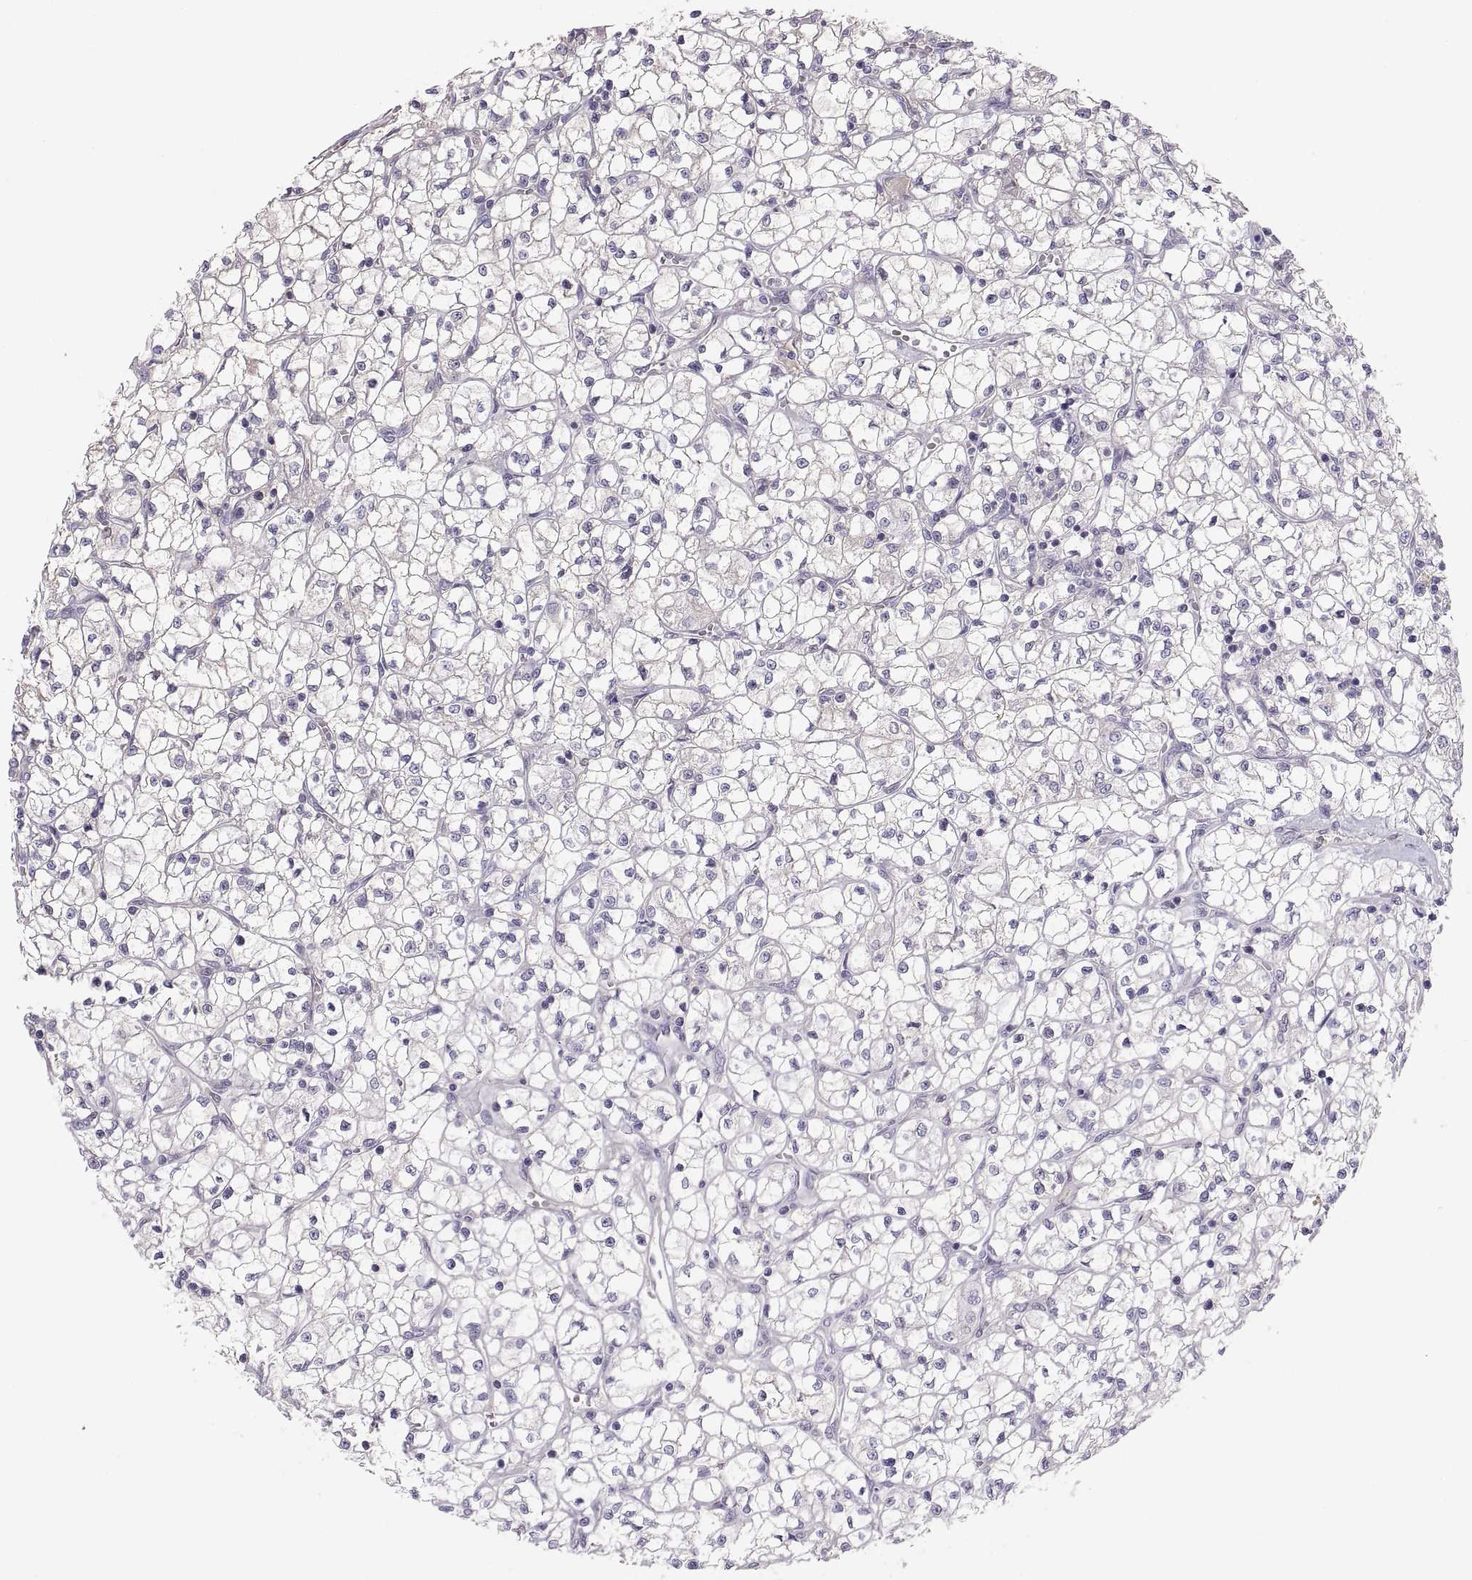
{"staining": {"intensity": "negative", "quantity": "none", "location": "none"}, "tissue": "renal cancer", "cell_type": "Tumor cells", "image_type": "cancer", "snomed": [{"axis": "morphology", "description": "Adenocarcinoma, NOS"}, {"axis": "topography", "description": "Kidney"}], "caption": "Tumor cells show no significant expression in renal cancer.", "gene": "MAGEB2", "patient": {"sex": "female", "age": 64}}